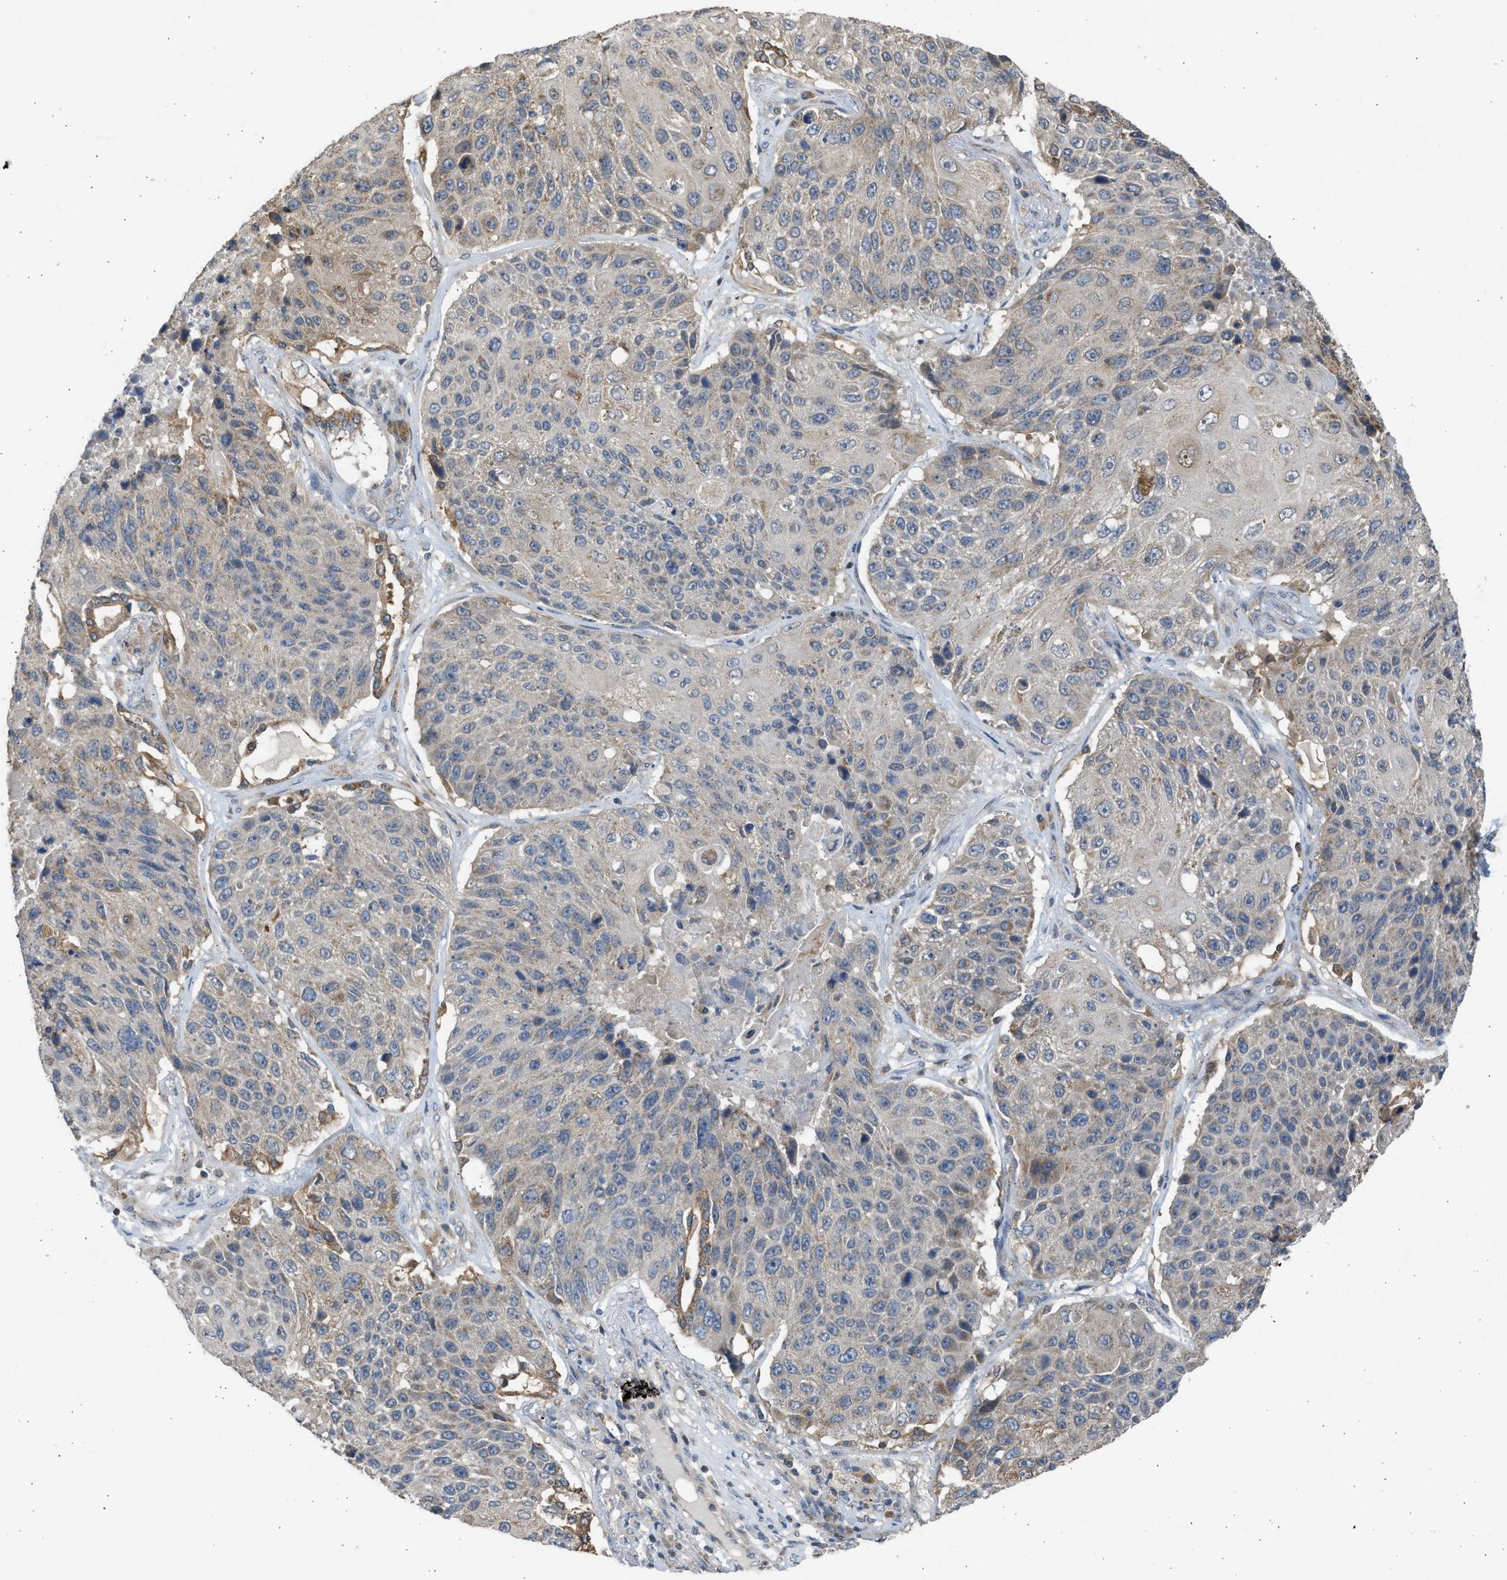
{"staining": {"intensity": "moderate", "quantity": "<25%", "location": "cytoplasmic/membranous"}, "tissue": "lung cancer", "cell_type": "Tumor cells", "image_type": "cancer", "snomed": [{"axis": "morphology", "description": "Squamous cell carcinoma, NOS"}, {"axis": "topography", "description": "Lung"}], "caption": "Moderate cytoplasmic/membranous protein positivity is identified in approximately <25% of tumor cells in lung cancer (squamous cell carcinoma).", "gene": "CYP1A1", "patient": {"sex": "male", "age": 61}}